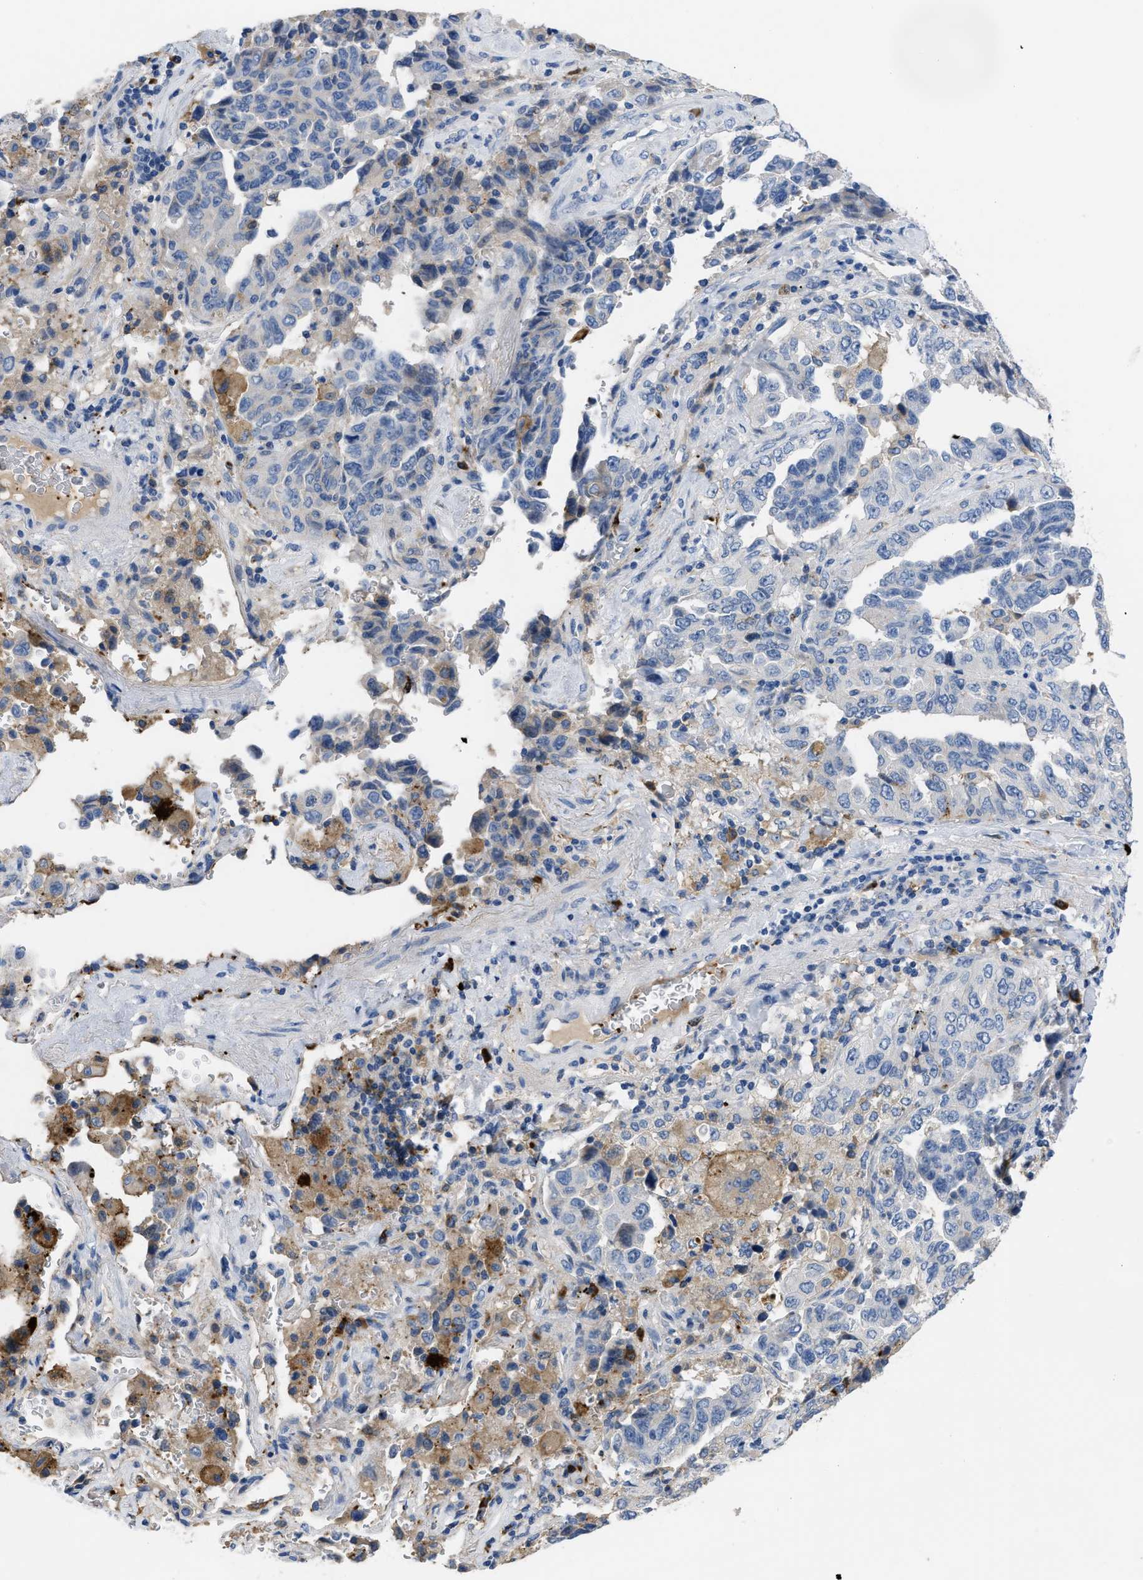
{"staining": {"intensity": "negative", "quantity": "none", "location": "none"}, "tissue": "lung cancer", "cell_type": "Tumor cells", "image_type": "cancer", "snomed": [{"axis": "morphology", "description": "Adenocarcinoma, NOS"}, {"axis": "topography", "description": "Lung"}], "caption": "This is a image of IHC staining of adenocarcinoma (lung), which shows no expression in tumor cells.", "gene": "FGF18", "patient": {"sex": "female", "age": 51}}